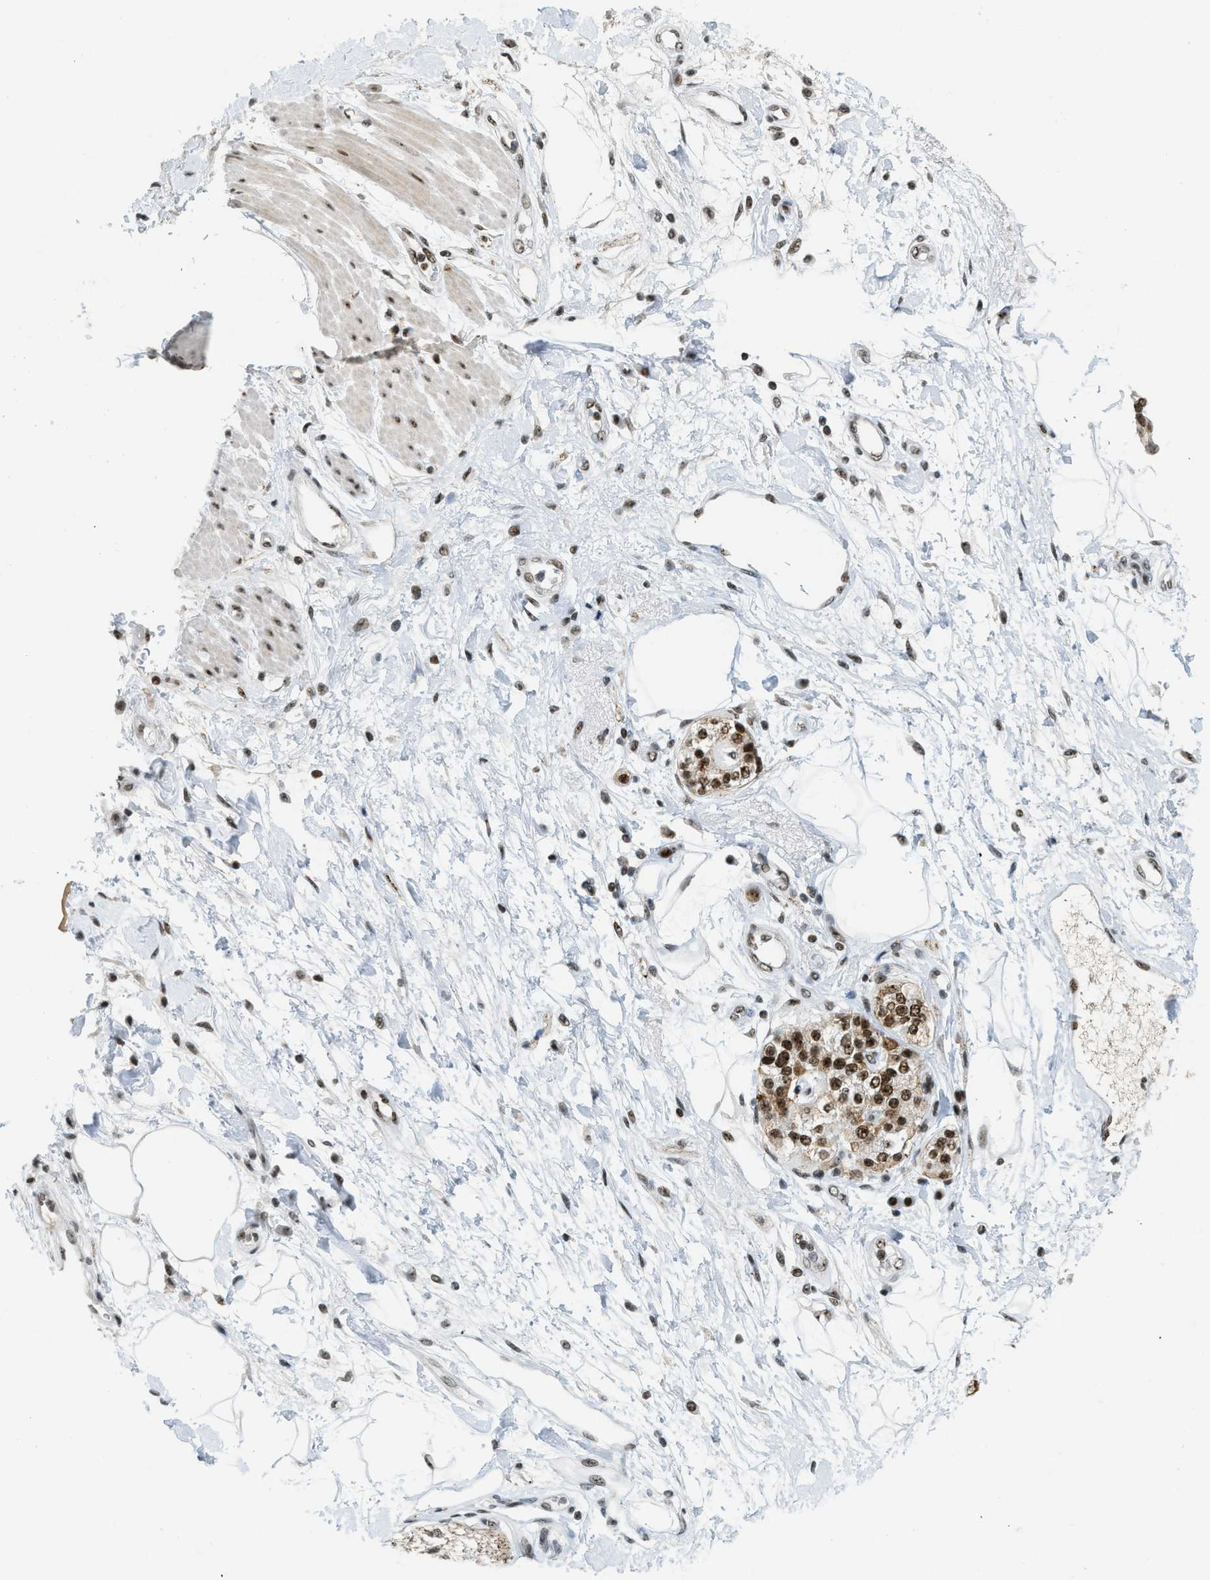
{"staining": {"intensity": "strong", "quantity": ">75%", "location": "nuclear"}, "tissue": "adipose tissue", "cell_type": "Adipocytes", "image_type": "normal", "snomed": [{"axis": "morphology", "description": "Normal tissue, NOS"}, {"axis": "morphology", "description": "Adenocarcinoma, NOS"}, {"axis": "topography", "description": "Duodenum"}, {"axis": "topography", "description": "Peripheral nerve tissue"}], "caption": "Brown immunohistochemical staining in normal adipose tissue displays strong nuclear positivity in approximately >75% of adipocytes.", "gene": "URB1", "patient": {"sex": "female", "age": 60}}